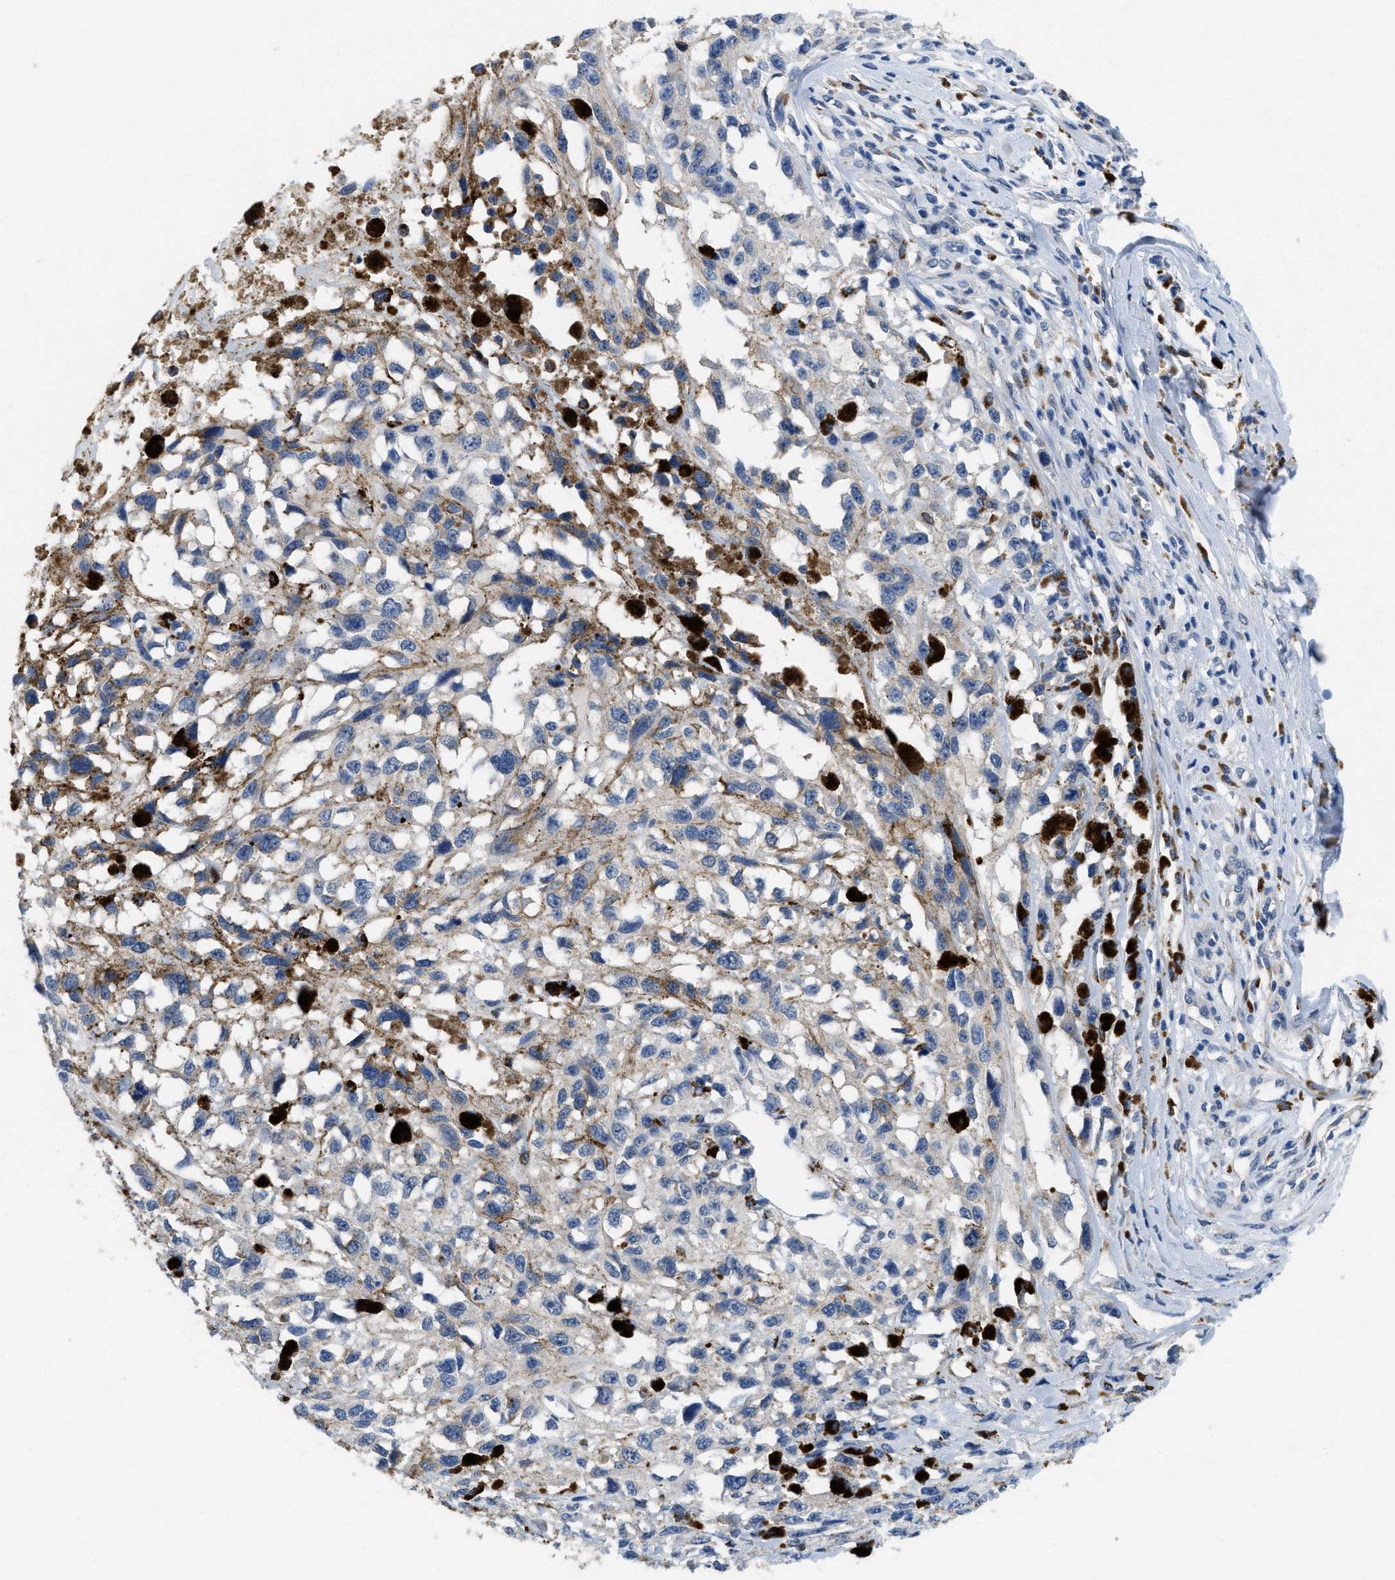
{"staining": {"intensity": "negative", "quantity": "none", "location": "none"}, "tissue": "melanoma", "cell_type": "Tumor cells", "image_type": "cancer", "snomed": [{"axis": "morphology", "description": "Malignant melanoma, Metastatic site"}, {"axis": "topography", "description": "Lymph node"}], "caption": "Immunohistochemistry (IHC) micrograph of neoplastic tissue: human malignant melanoma (metastatic site) stained with DAB (3,3'-diaminobenzidine) displays no significant protein staining in tumor cells.", "gene": "BMPR2", "patient": {"sex": "male", "age": 59}}